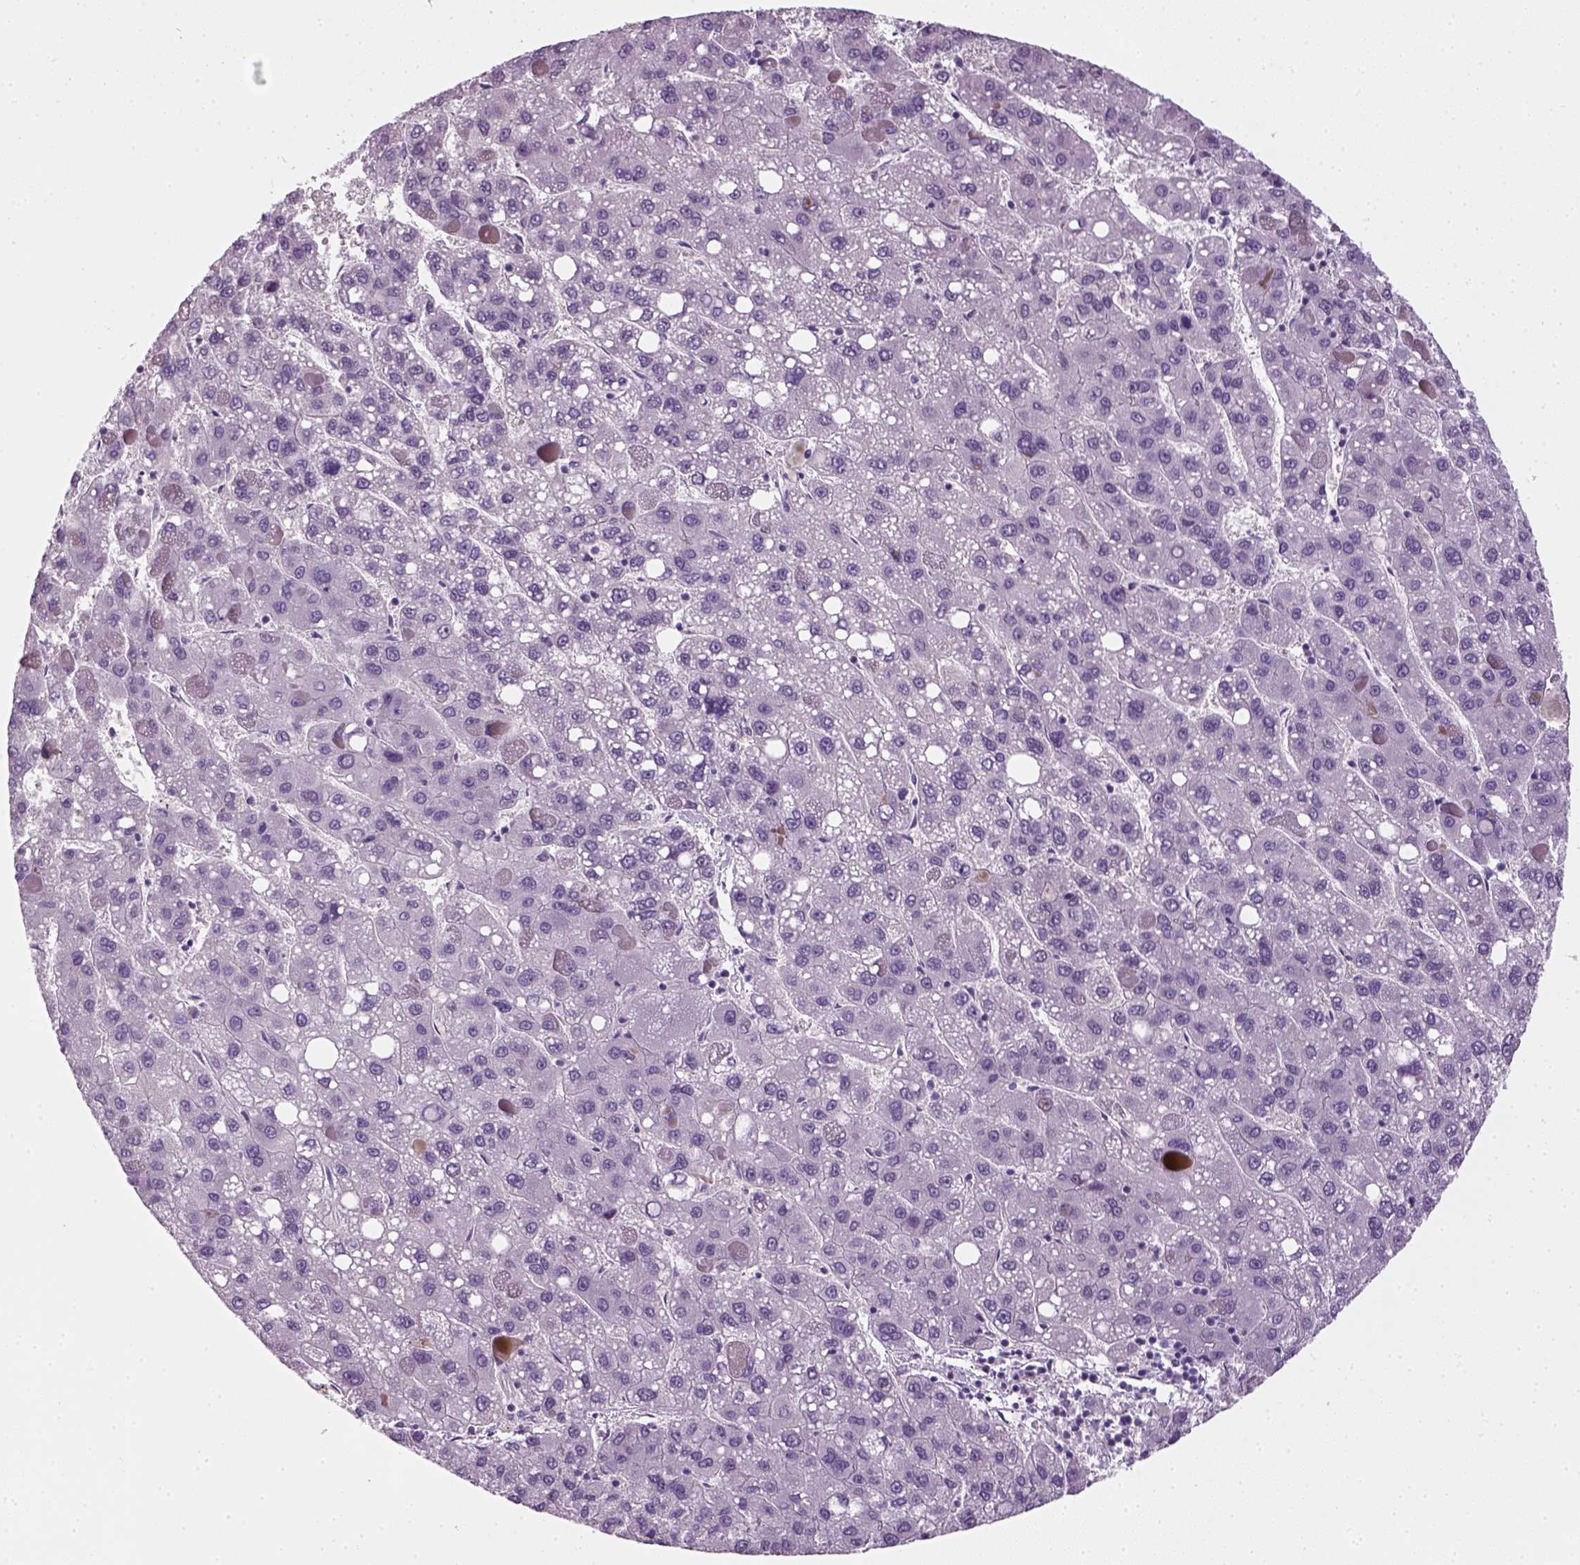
{"staining": {"intensity": "negative", "quantity": "none", "location": "none"}, "tissue": "liver cancer", "cell_type": "Tumor cells", "image_type": "cancer", "snomed": [{"axis": "morphology", "description": "Carcinoma, Hepatocellular, NOS"}, {"axis": "topography", "description": "Liver"}], "caption": "Human liver cancer (hepatocellular carcinoma) stained for a protein using immunohistochemistry demonstrates no positivity in tumor cells.", "gene": "ELOVL3", "patient": {"sex": "female", "age": 82}}